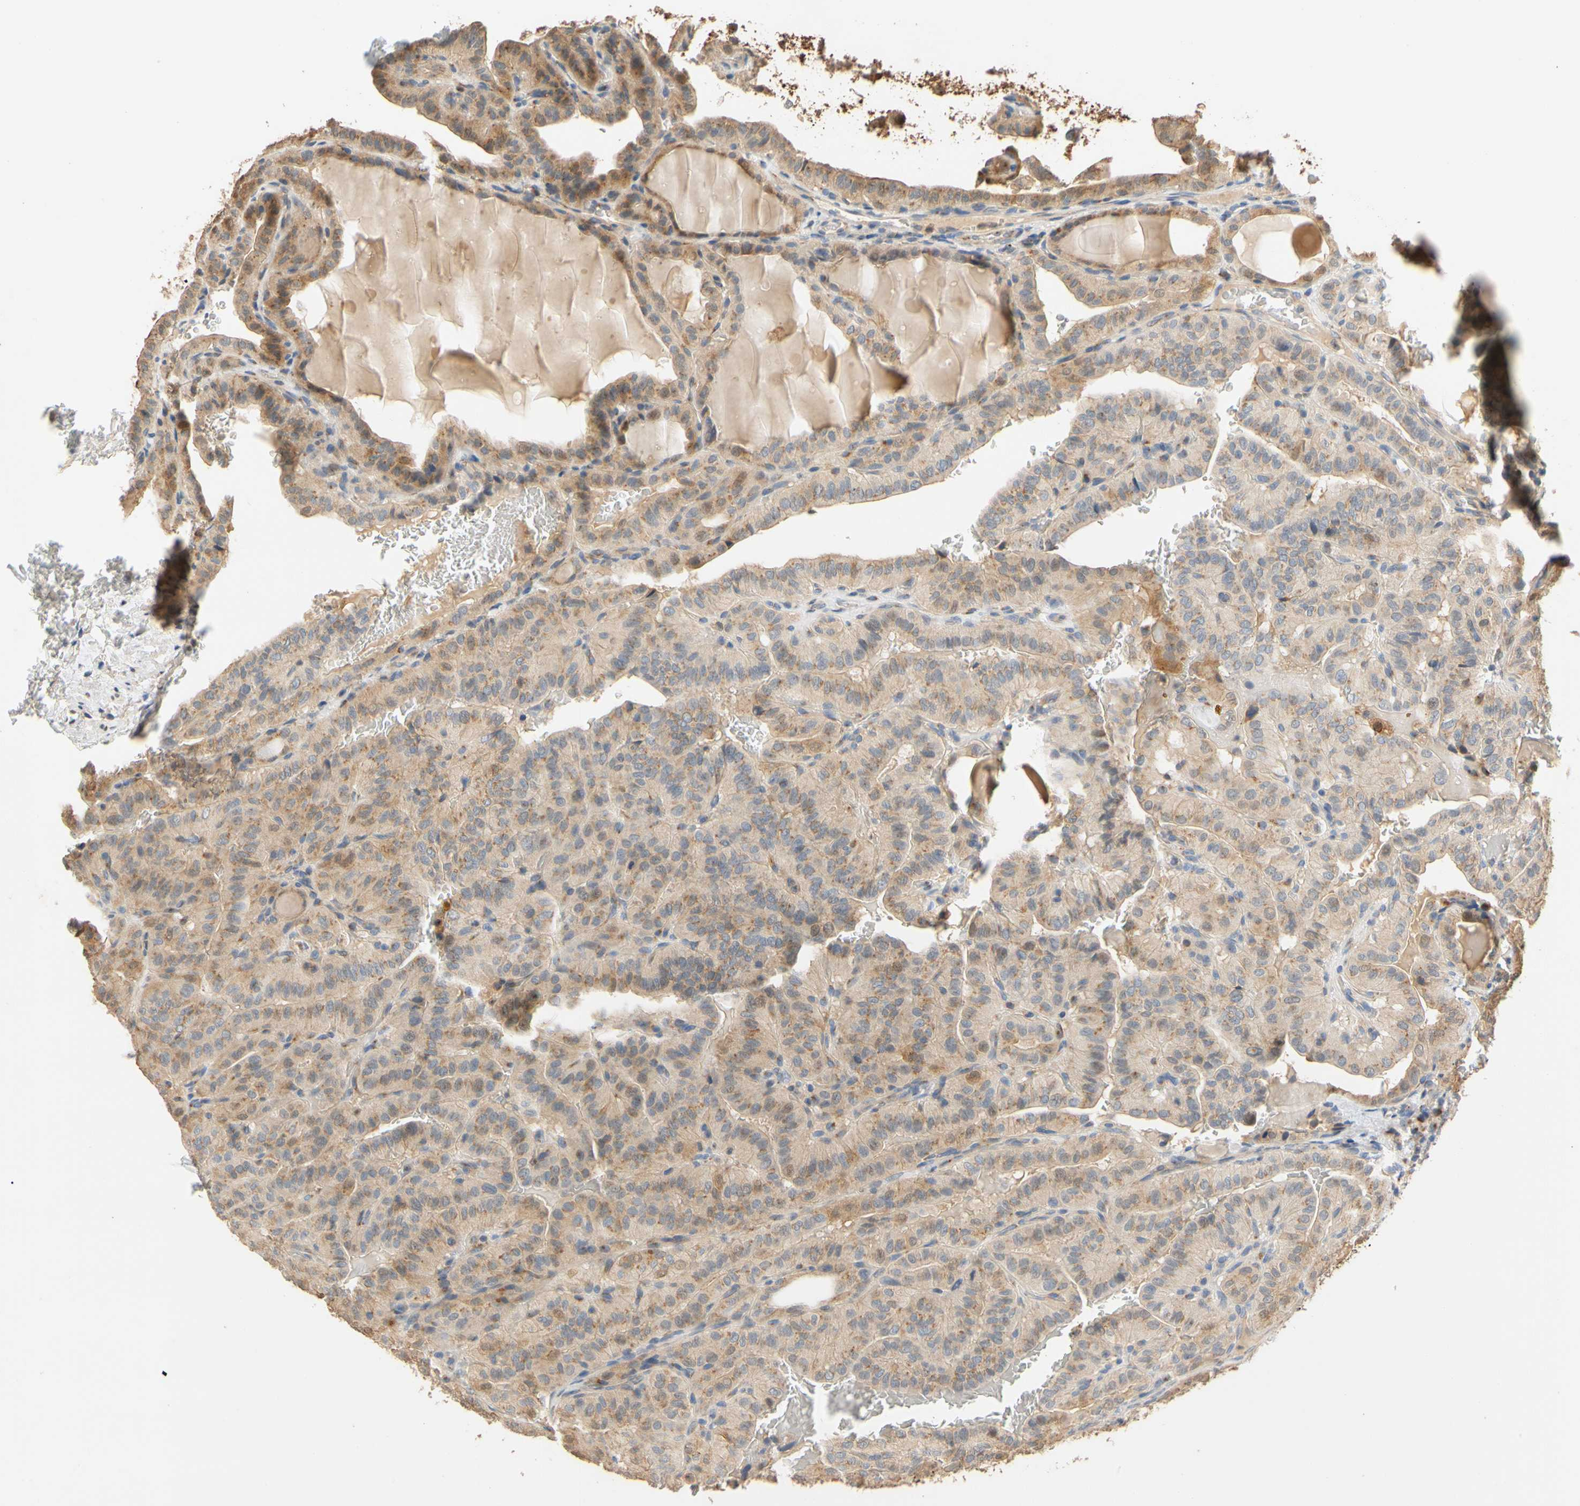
{"staining": {"intensity": "weak", "quantity": ">75%", "location": "cytoplasmic/membranous"}, "tissue": "thyroid cancer", "cell_type": "Tumor cells", "image_type": "cancer", "snomed": [{"axis": "morphology", "description": "Papillary adenocarcinoma, NOS"}, {"axis": "topography", "description": "Thyroid gland"}], "caption": "Tumor cells display low levels of weak cytoplasmic/membranous positivity in about >75% of cells in human thyroid cancer.", "gene": "GPSM2", "patient": {"sex": "male", "age": 77}}